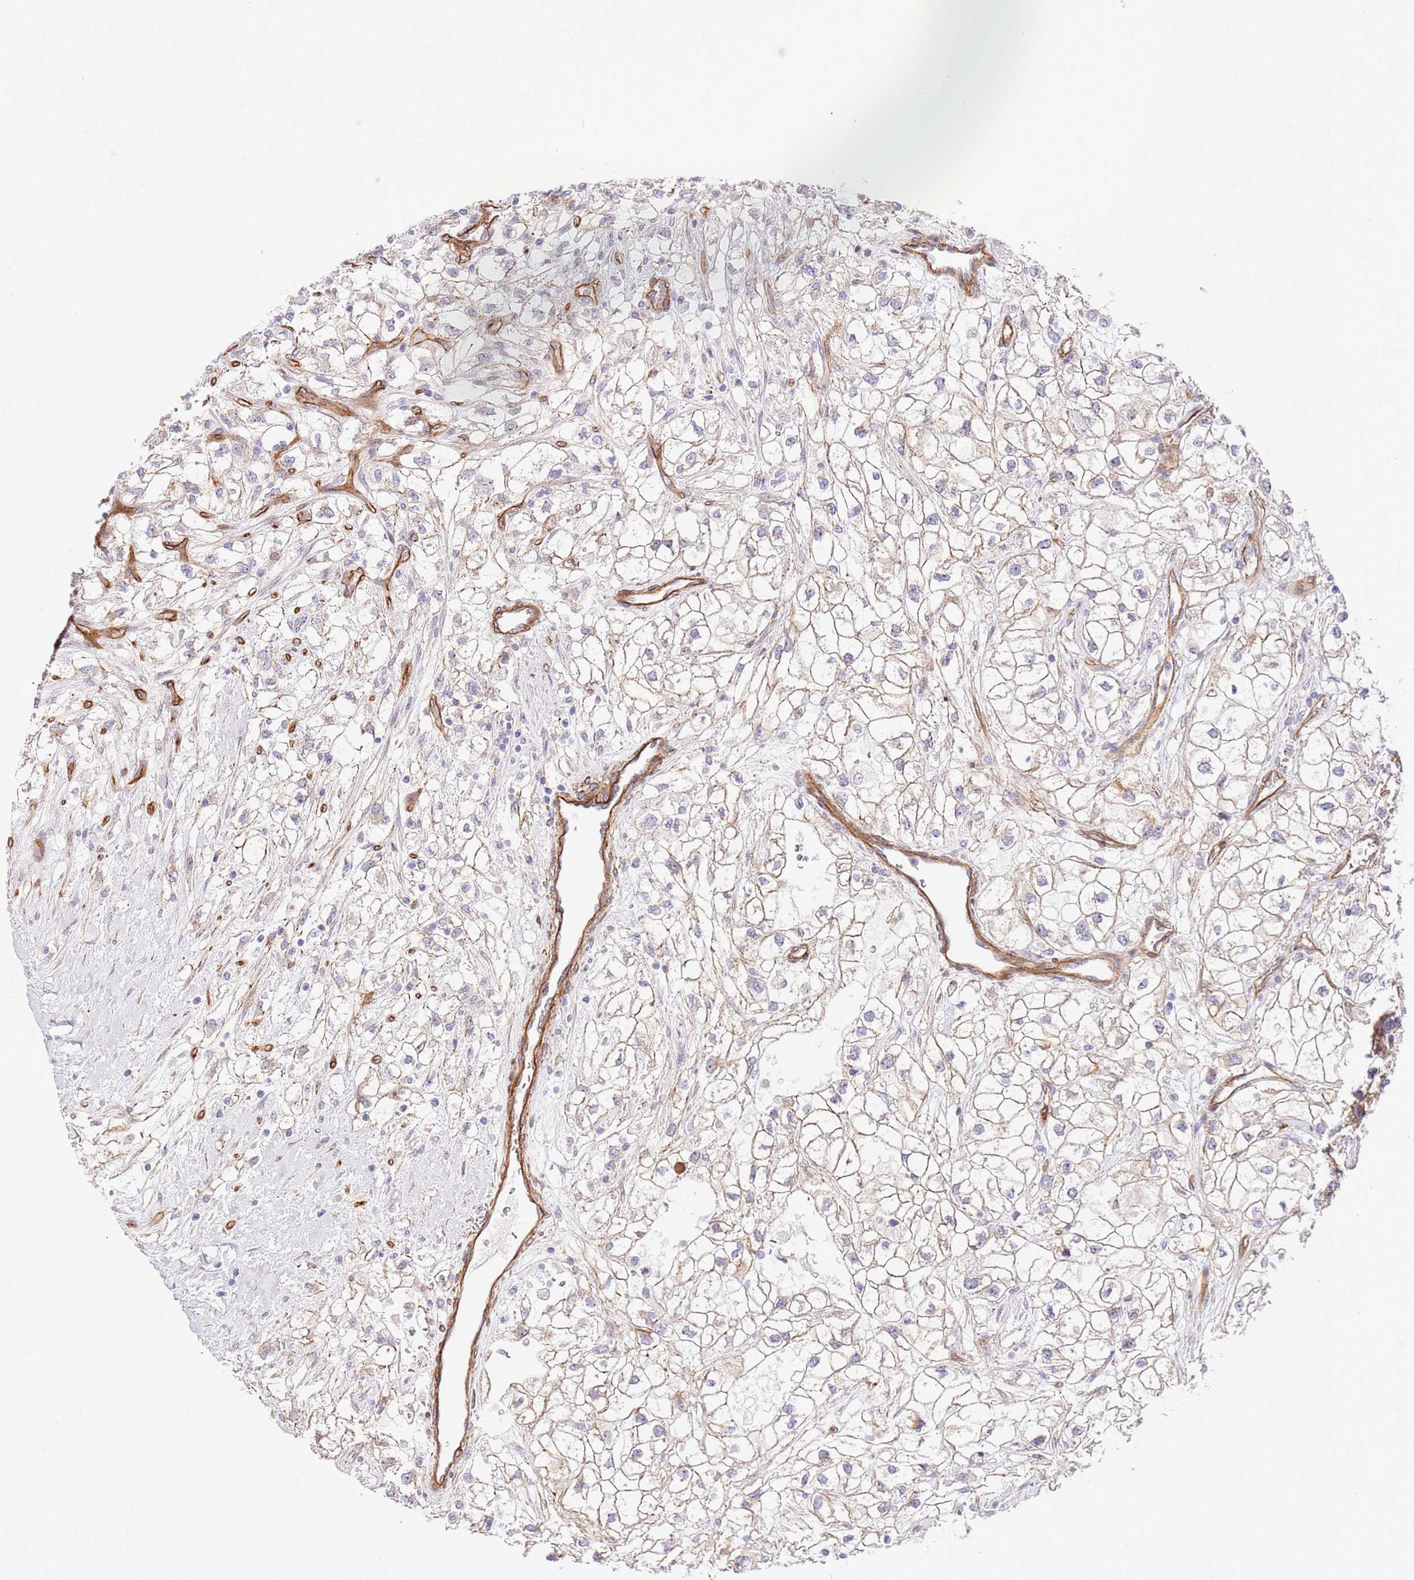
{"staining": {"intensity": "weak", "quantity": ">75%", "location": "cytoplasmic/membranous"}, "tissue": "renal cancer", "cell_type": "Tumor cells", "image_type": "cancer", "snomed": [{"axis": "morphology", "description": "Adenocarcinoma, NOS"}, {"axis": "topography", "description": "Kidney"}], "caption": "IHC micrograph of neoplastic tissue: renal cancer stained using immunohistochemistry demonstrates low levels of weak protein expression localized specifically in the cytoplasmic/membranous of tumor cells, appearing as a cytoplasmic/membranous brown color.", "gene": "NEK3", "patient": {"sex": "male", "age": 59}}